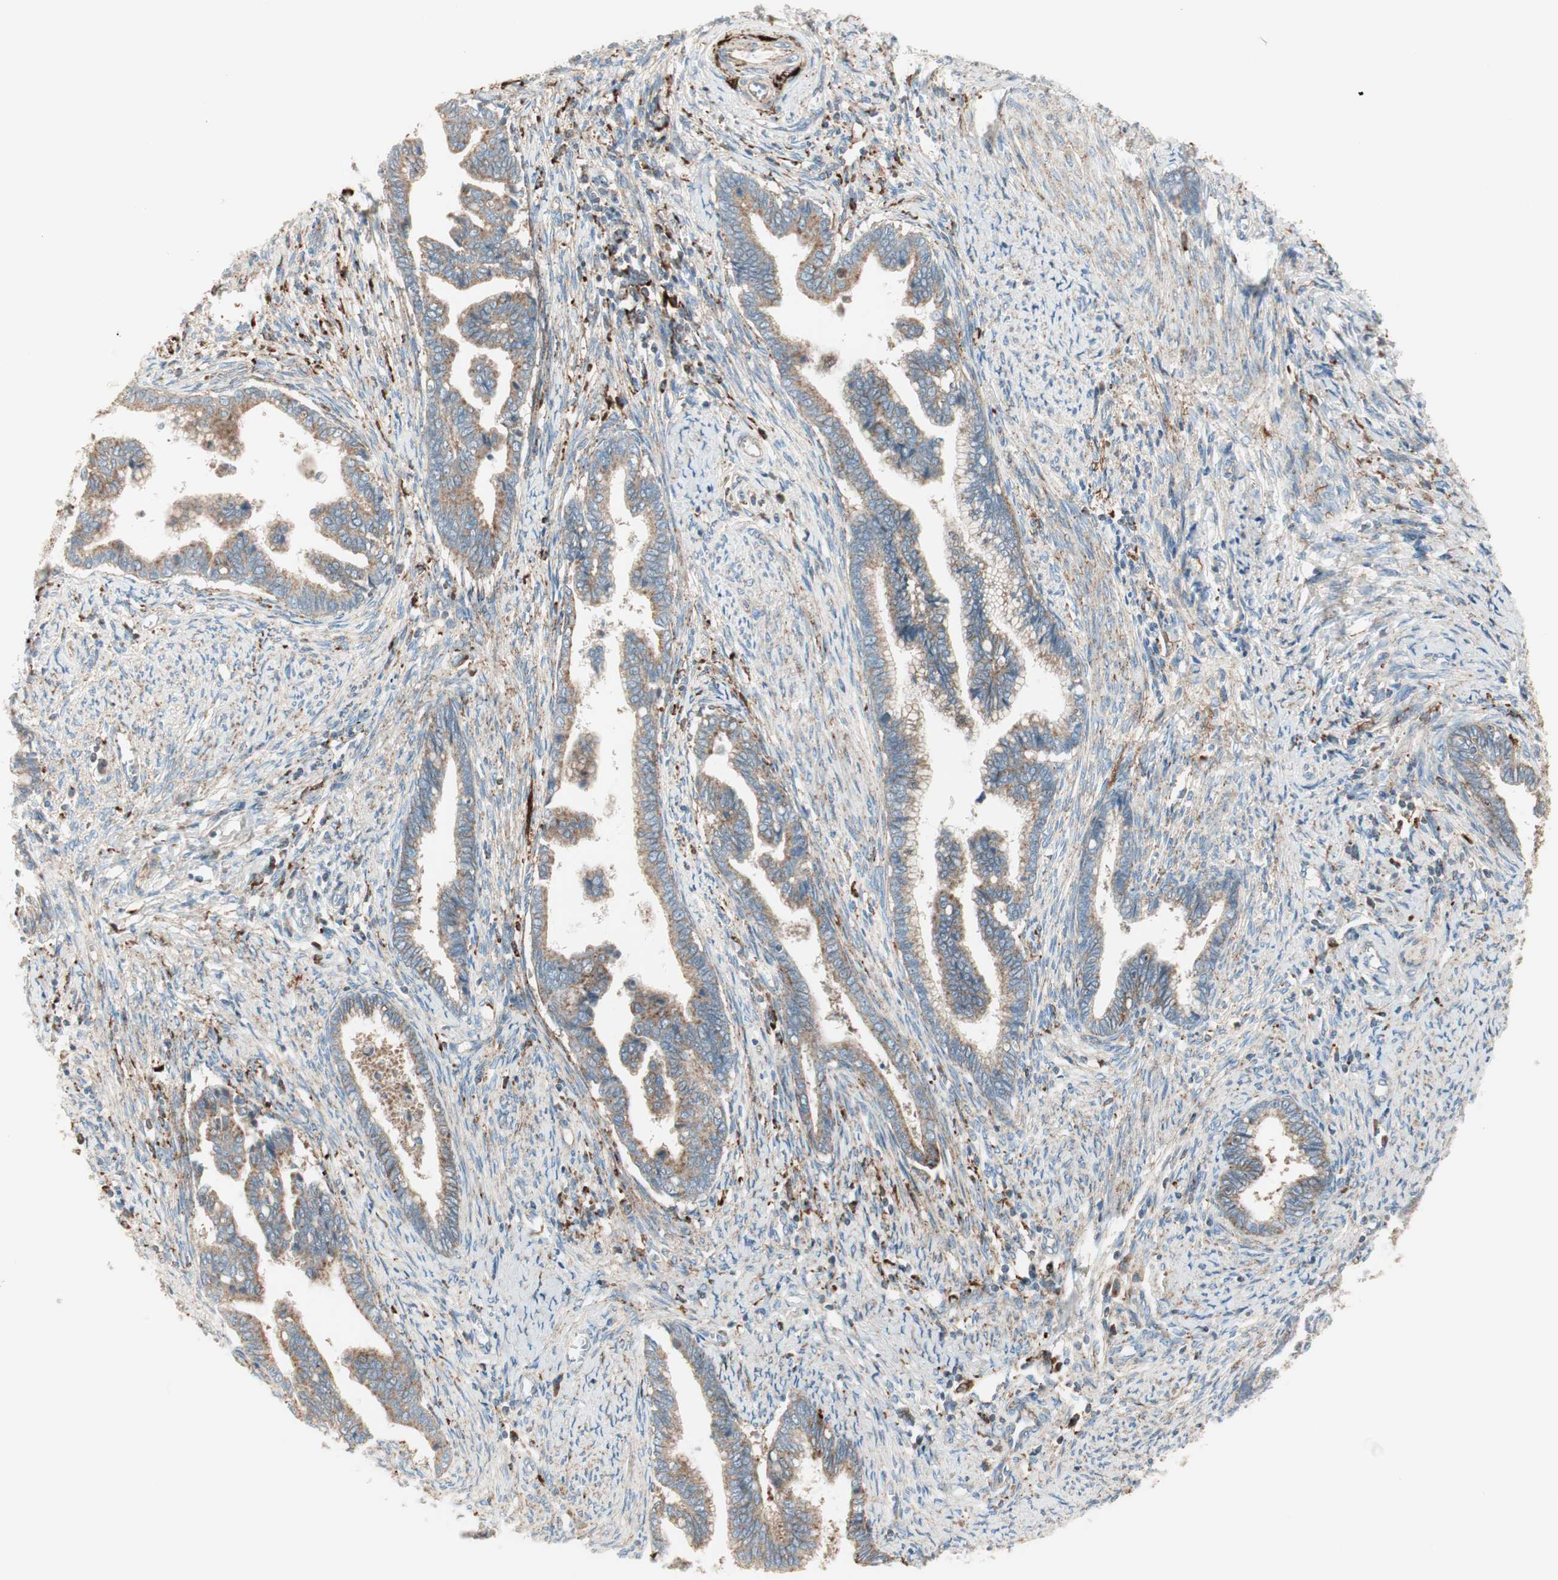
{"staining": {"intensity": "weak", "quantity": ">75%", "location": "cytoplasmic/membranous"}, "tissue": "cervical cancer", "cell_type": "Tumor cells", "image_type": "cancer", "snomed": [{"axis": "morphology", "description": "Adenocarcinoma, NOS"}, {"axis": "topography", "description": "Cervix"}], "caption": "A brown stain highlights weak cytoplasmic/membranous expression of a protein in cervical cancer tumor cells.", "gene": "ATP6V1G1", "patient": {"sex": "female", "age": 44}}